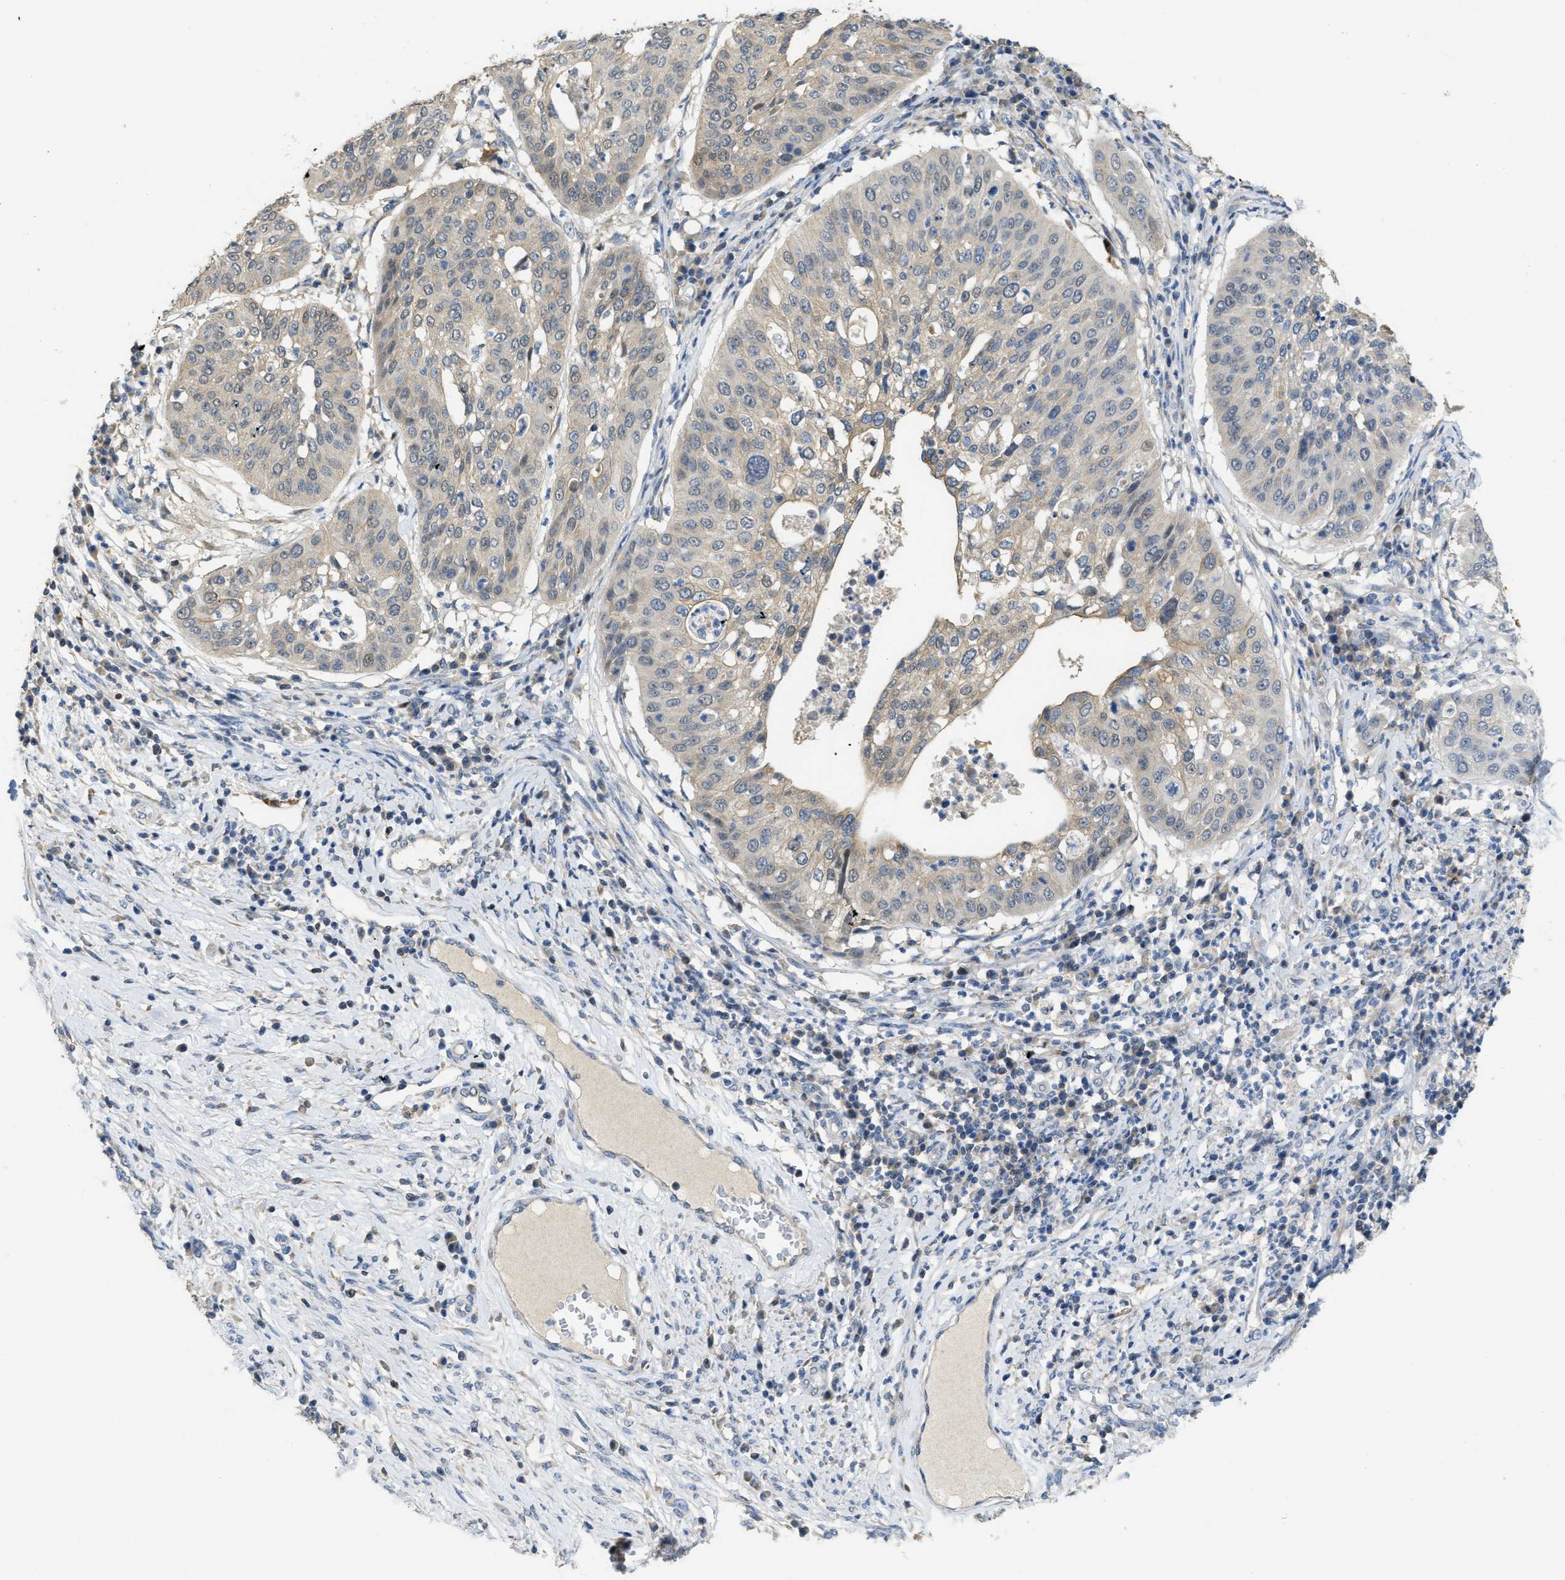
{"staining": {"intensity": "weak", "quantity": ">75%", "location": "cytoplasmic/membranous"}, "tissue": "cervical cancer", "cell_type": "Tumor cells", "image_type": "cancer", "snomed": [{"axis": "morphology", "description": "Normal tissue, NOS"}, {"axis": "morphology", "description": "Squamous cell carcinoma, NOS"}, {"axis": "topography", "description": "Cervix"}], "caption": "A brown stain highlights weak cytoplasmic/membranous staining of a protein in human cervical cancer (squamous cell carcinoma) tumor cells.", "gene": "SFXN2", "patient": {"sex": "female", "age": 39}}